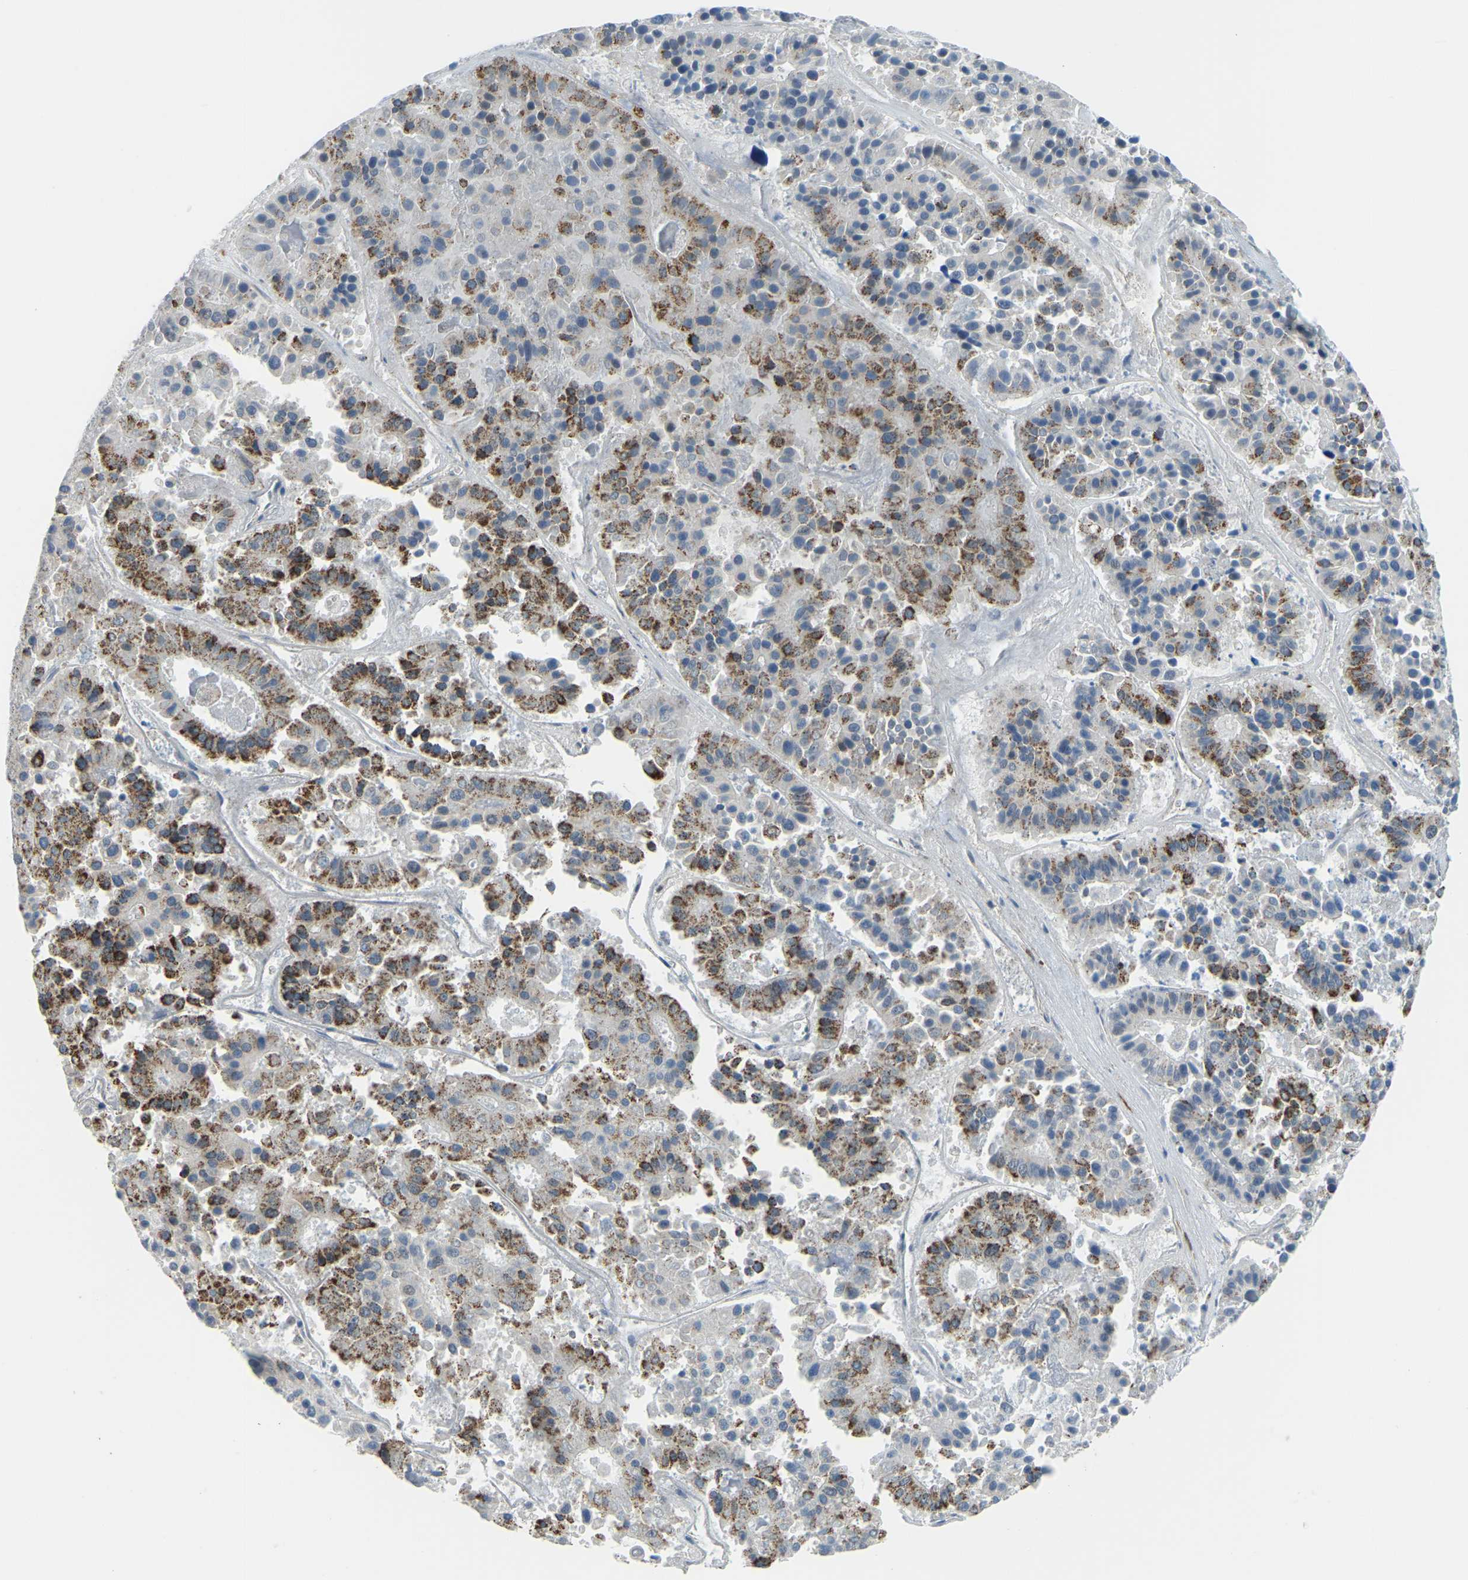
{"staining": {"intensity": "moderate", "quantity": ">75%", "location": "cytoplasmic/membranous"}, "tissue": "pancreatic cancer", "cell_type": "Tumor cells", "image_type": "cancer", "snomed": [{"axis": "morphology", "description": "Adenocarcinoma, NOS"}, {"axis": "topography", "description": "Pancreas"}], "caption": "IHC photomicrograph of human pancreatic adenocarcinoma stained for a protein (brown), which exhibits medium levels of moderate cytoplasmic/membranous positivity in about >75% of tumor cells.", "gene": "PSMD7", "patient": {"sex": "male", "age": 50}}